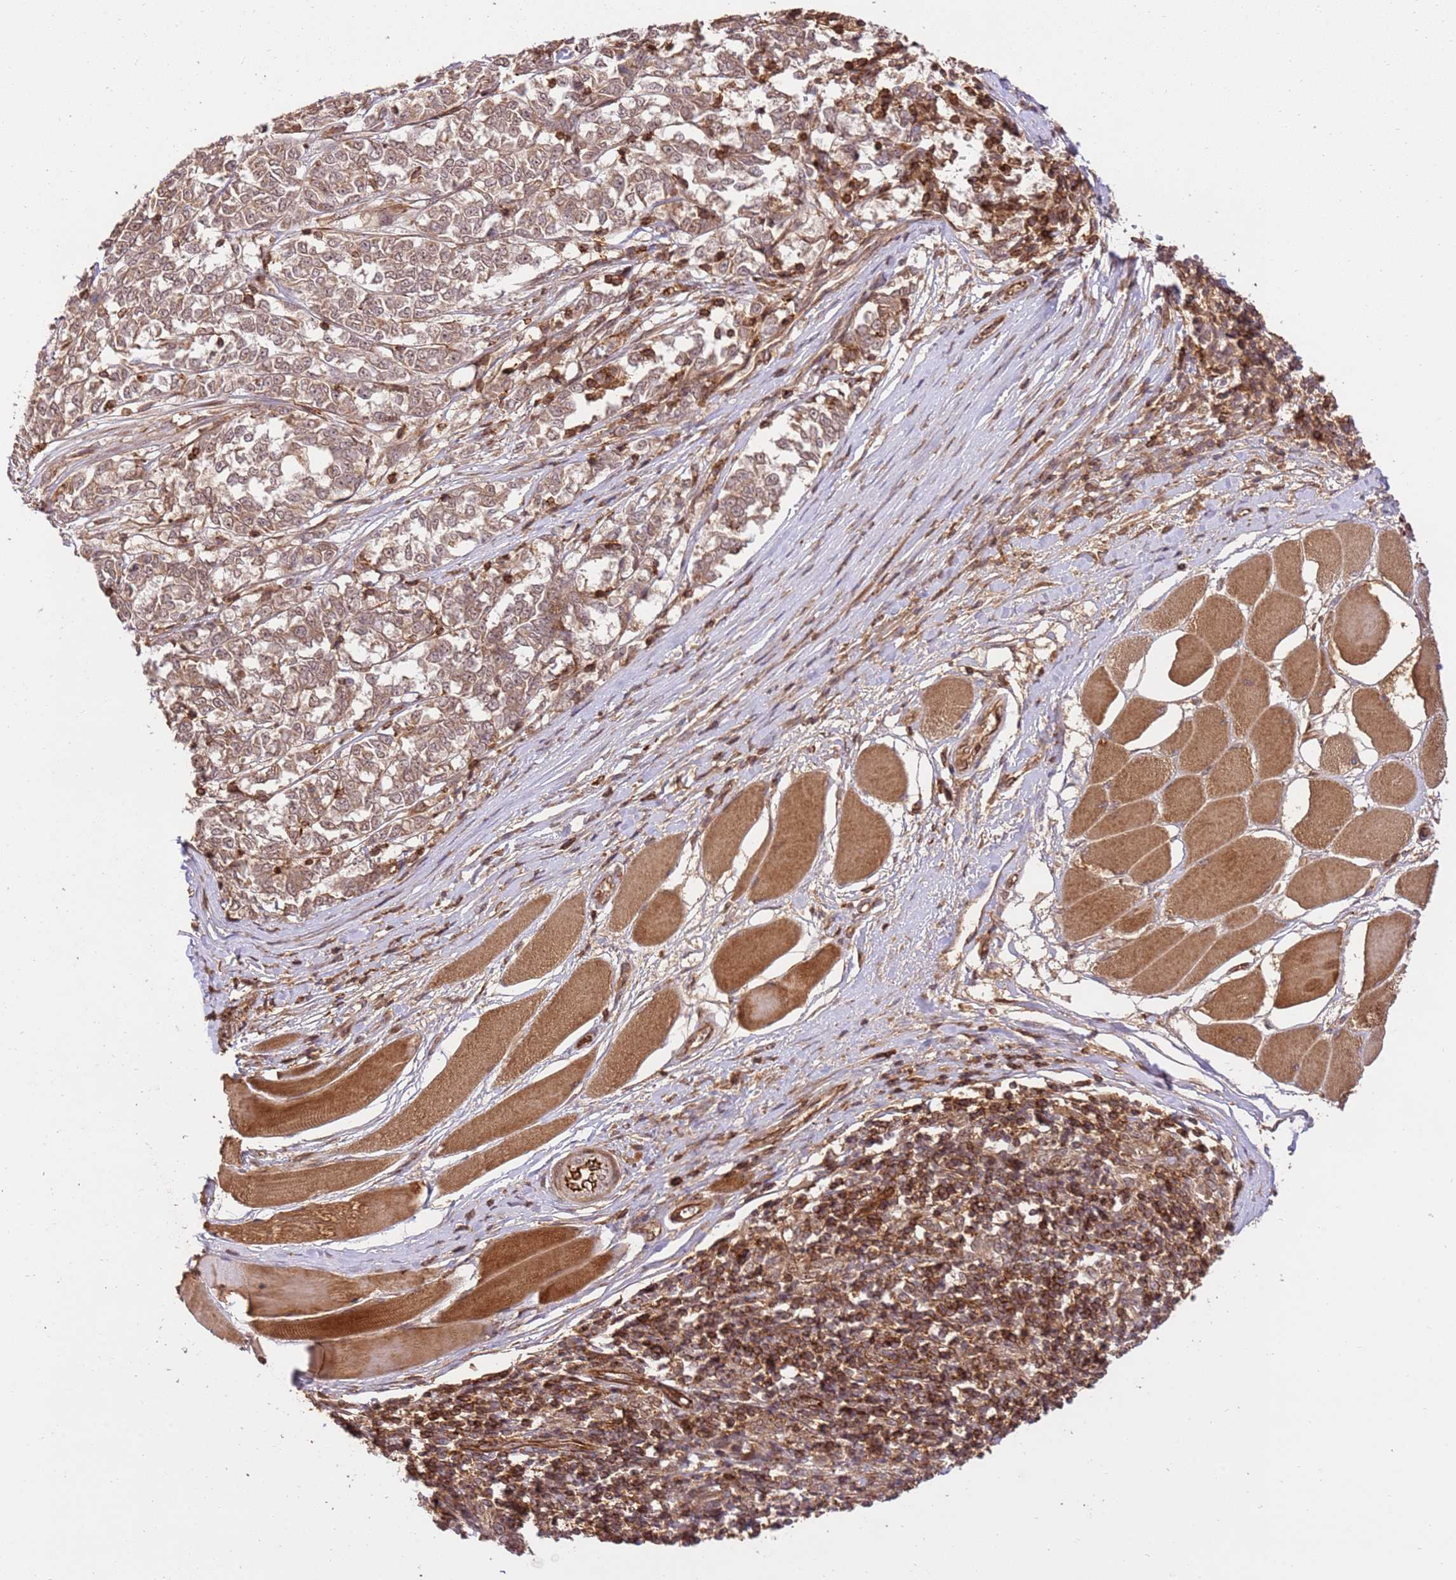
{"staining": {"intensity": "moderate", "quantity": ">75%", "location": "cytoplasmic/membranous"}, "tissue": "melanoma", "cell_type": "Tumor cells", "image_type": "cancer", "snomed": [{"axis": "morphology", "description": "Malignant melanoma, NOS"}, {"axis": "topography", "description": "Skin"}], "caption": "A brown stain highlights moderate cytoplasmic/membranous staining of a protein in melanoma tumor cells.", "gene": "KATNAL2", "patient": {"sex": "female", "age": 72}}